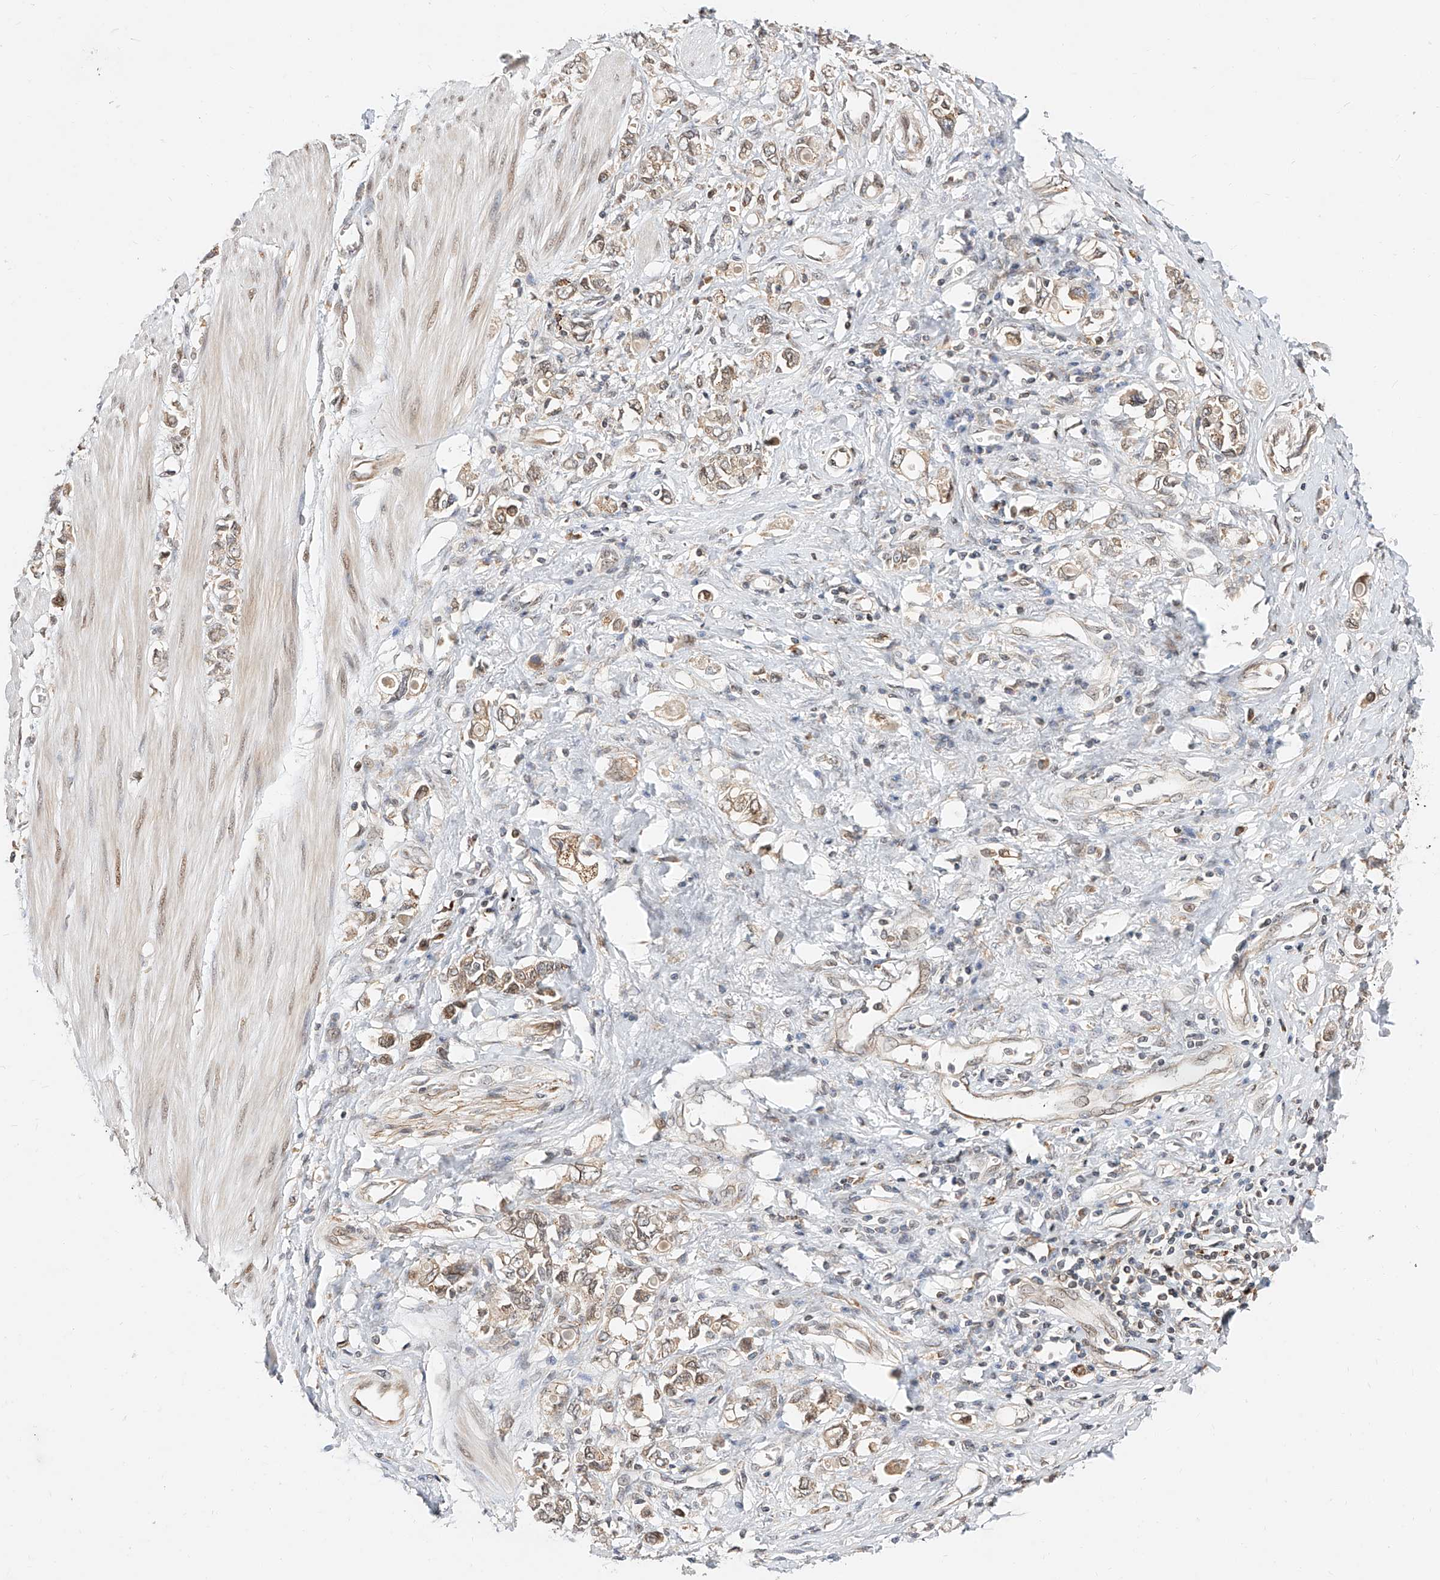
{"staining": {"intensity": "weak", "quantity": ">75%", "location": "cytoplasmic/membranous"}, "tissue": "stomach cancer", "cell_type": "Tumor cells", "image_type": "cancer", "snomed": [{"axis": "morphology", "description": "Adenocarcinoma, NOS"}, {"axis": "topography", "description": "Stomach"}], "caption": "Weak cytoplasmic/membranous positivity is present in approximately >75% of tumor cells in adenocarcinoma (stomach).", "gene": "DIRAS3", "patient": {"sex": "female", "age": 76}}